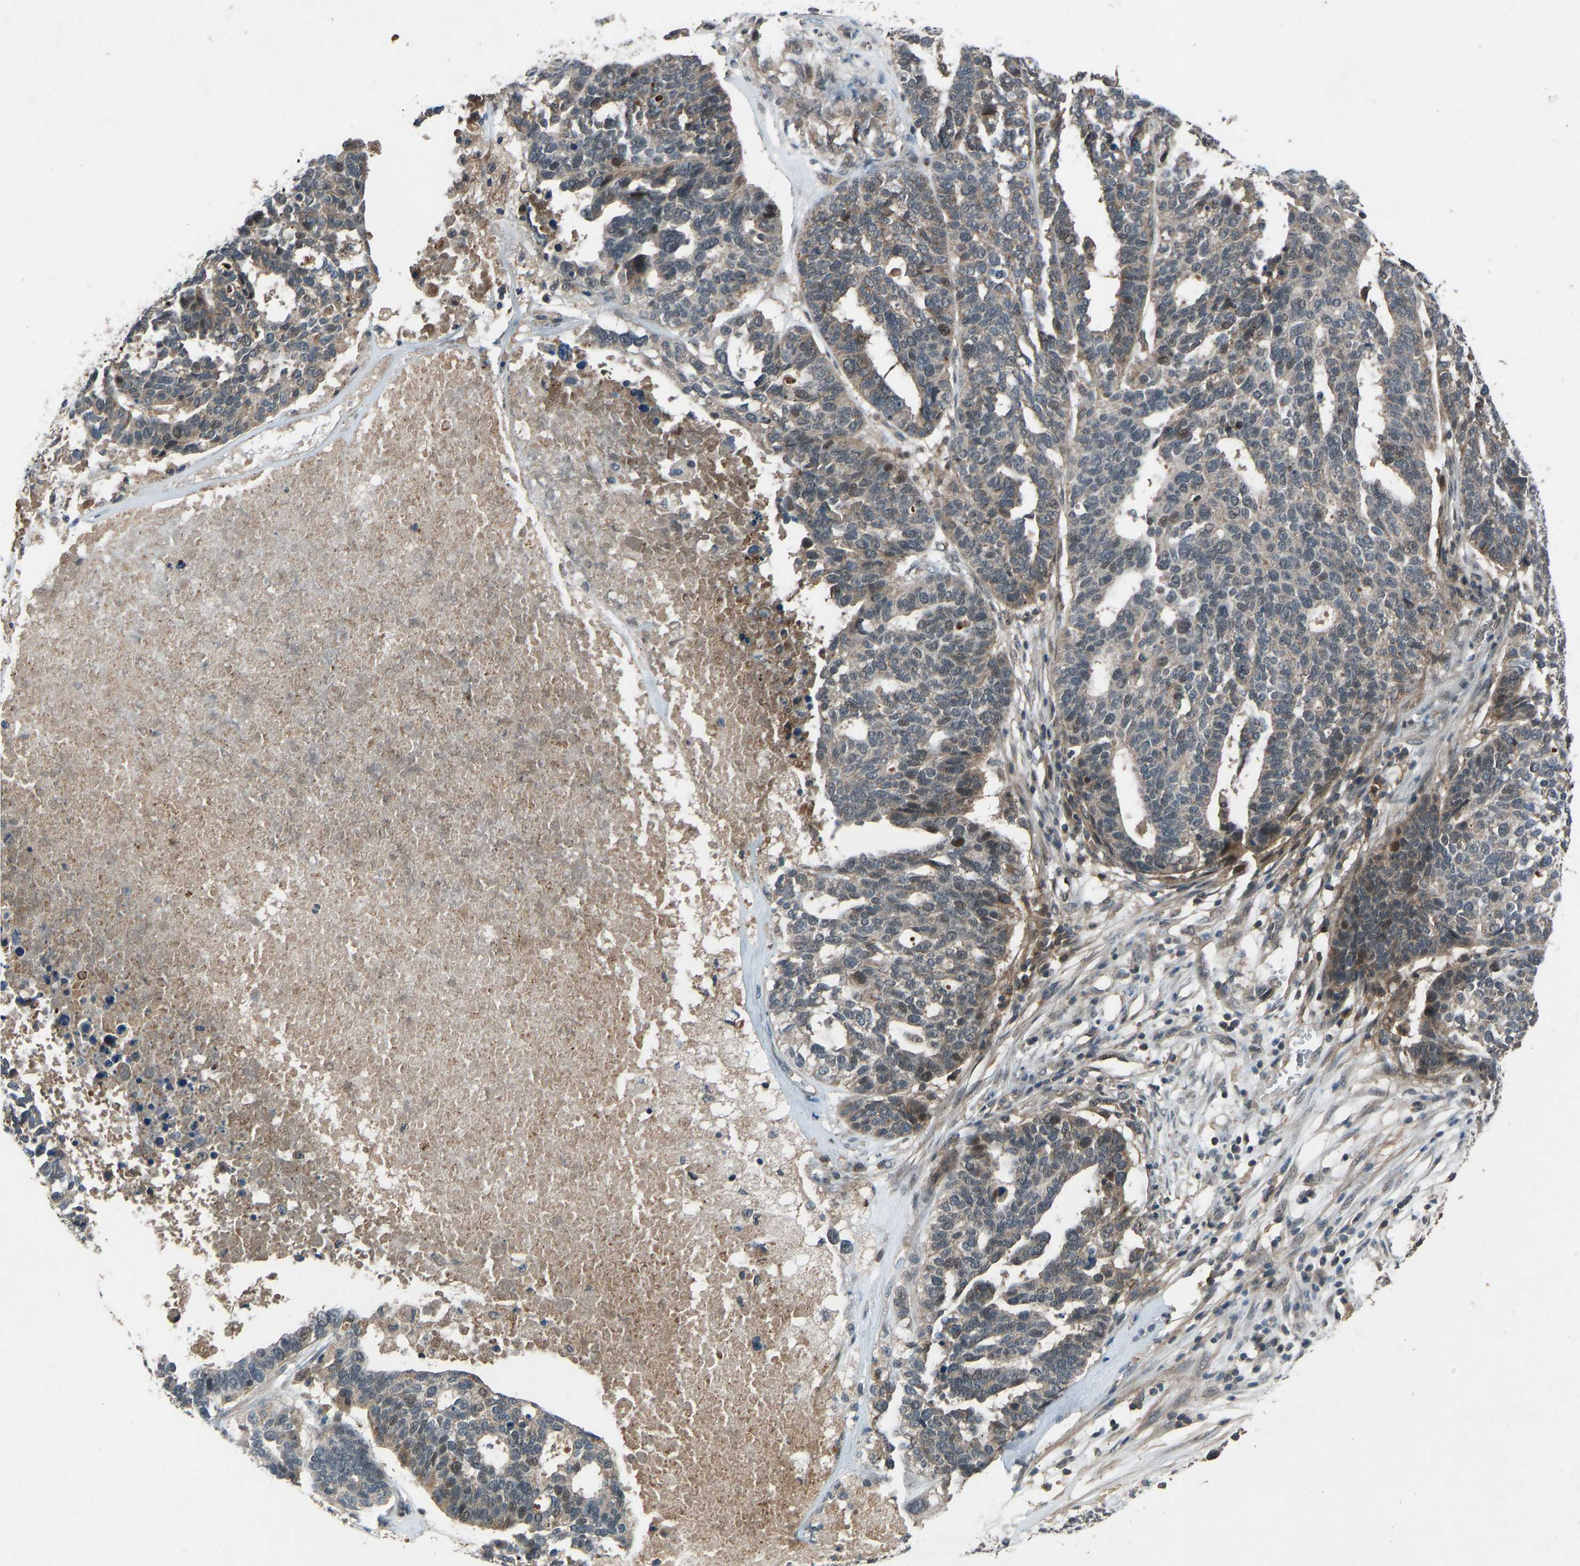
{"staining": {"intensity": "moderate", "quantity": "25%-75%", "location": "nuclear"}, "tissue": "ovarian cancer", "cell_type": "Tumor cells", "image_type": "cancer", "snomed": [{"axis": "morphology", "description": "Cystadenocarcinoma, serous, NOS"}, {"axis": "topography", "description": "Ovary"}], "caption": "Protein analysis of ovarian cancer (serous cystadenocarcinoma) tissue reveals moderate nuclear staining in about 25%-75% of tumor cells. The staining was performed using DAB, with brown indicating positive protein expression. Nuclei are stained blue with hematoxylin.", "gene": "SLC43A1", "patient": {"sex": "female", "age": 59}}